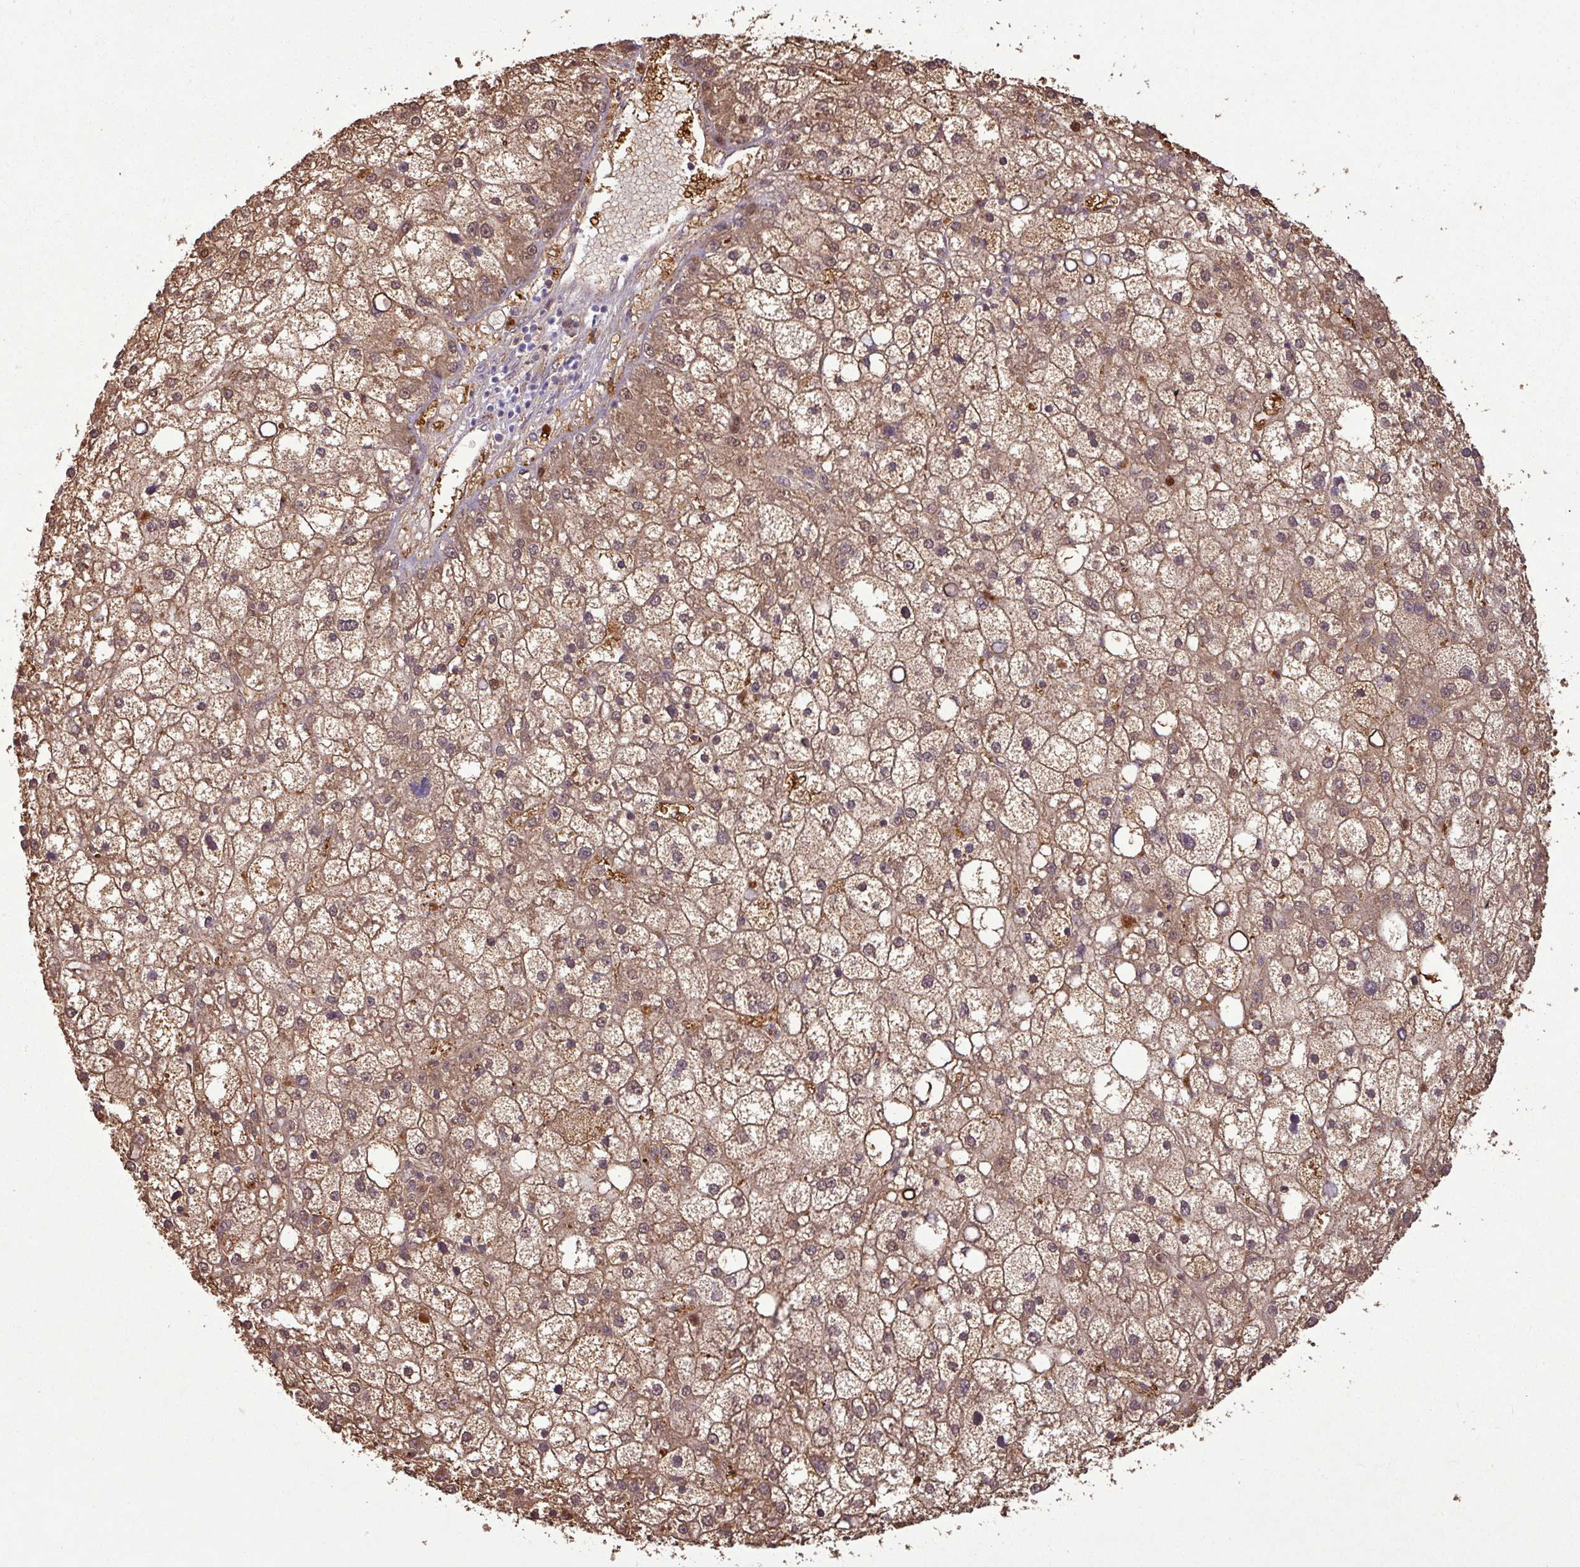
{"staining": {"intensity": "moderate", "quantity": ">75%", "location": "cytoplasmic/membranous,nuclear"}, "tissue": "liver cancer", "cell_type": "Tumor cells", "image_type": "cancer", "snomed": [{"axis": "morphology", "description": "Carcinoma, Hepatocellular, NOS"}, {"axis": "topography", "description": "Liver"}], "caption": "Protein staining shows moderate cytoplasmic/membranous and nuclear staining in about >75% of tumor cells in liver cancer.", "gene": "GSTA3", "patient": {"sex": "male", "age": 67}}